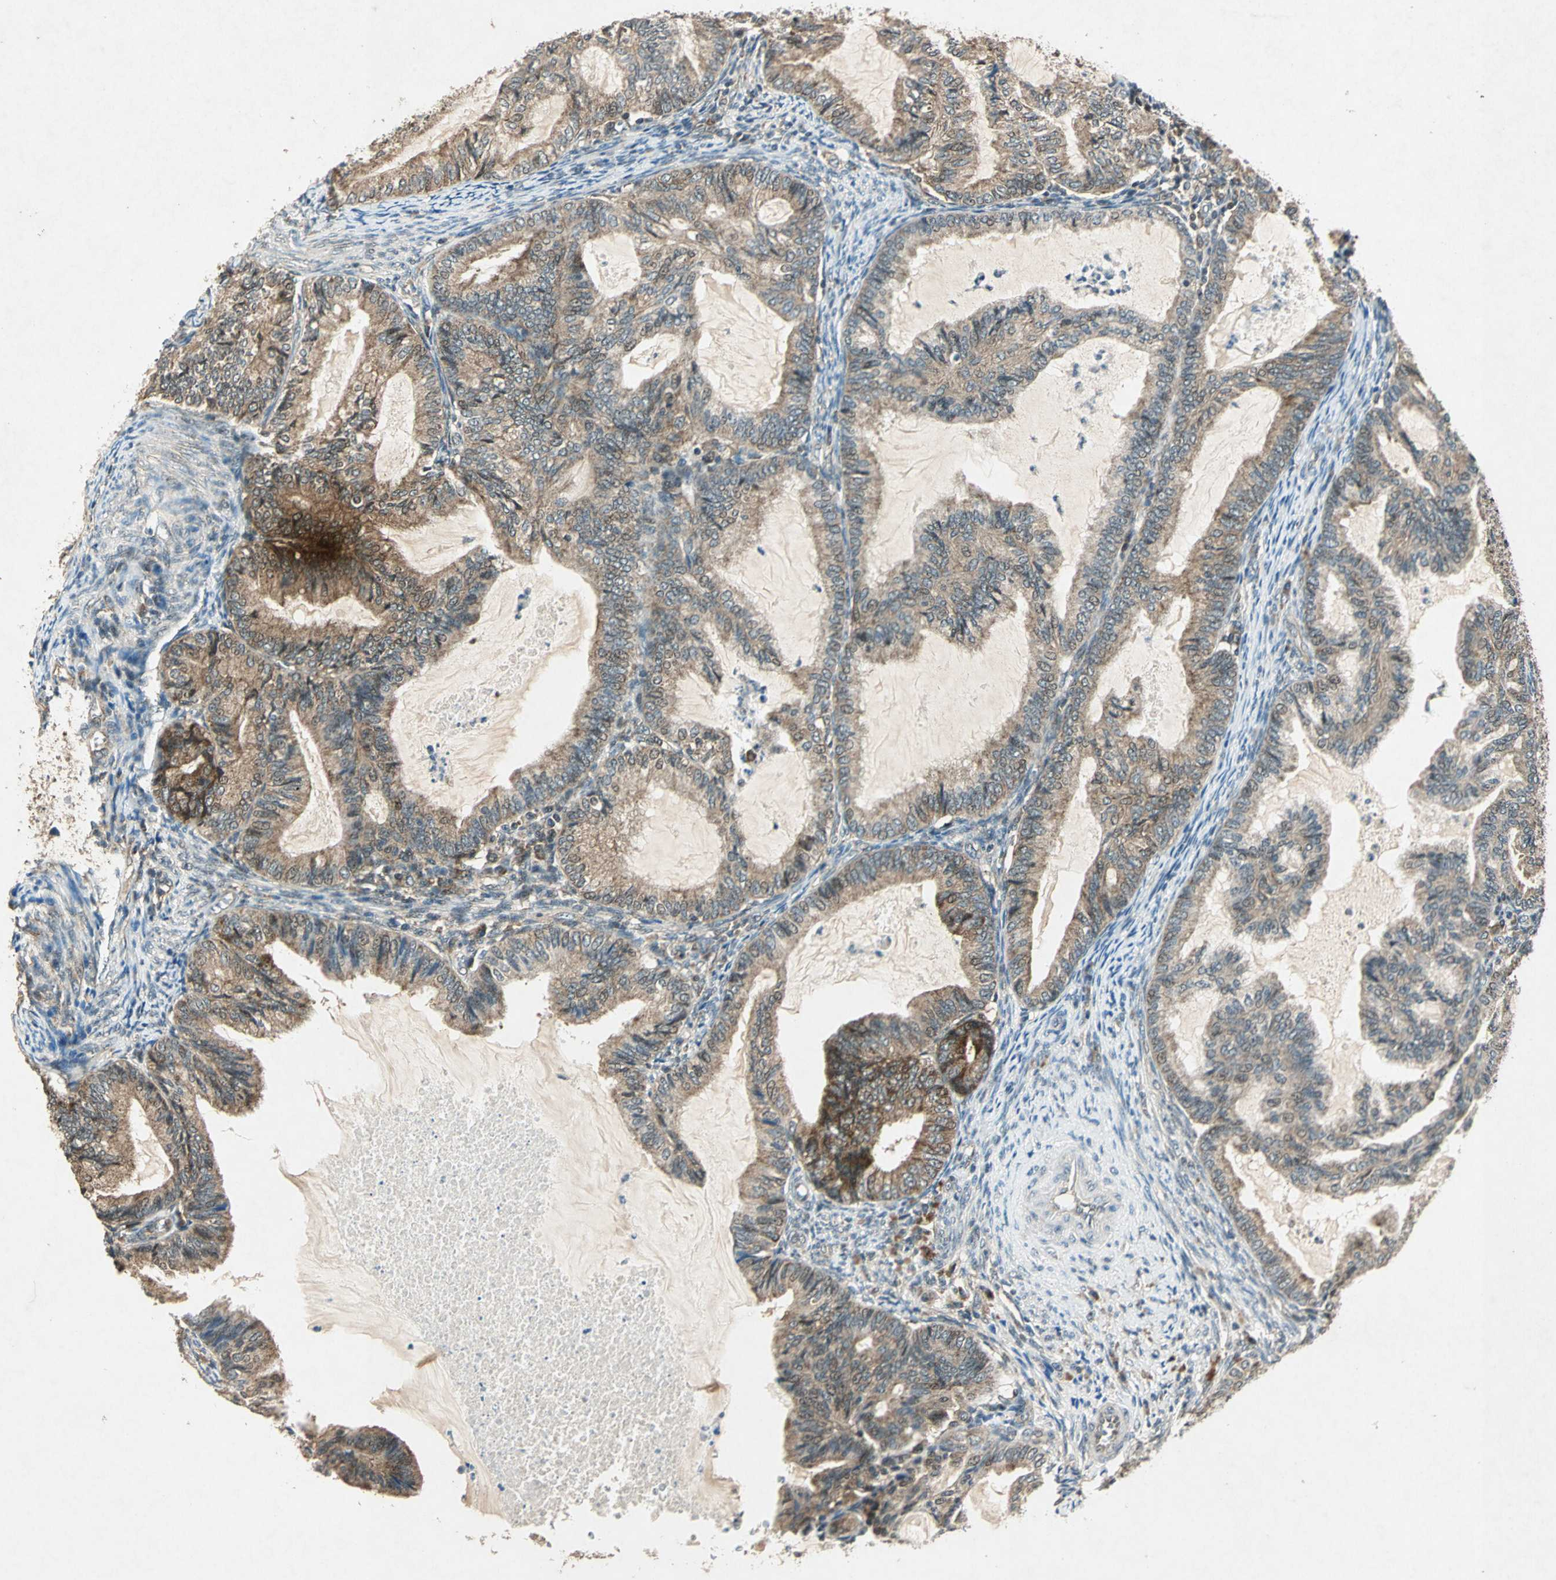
{"staining": {"intensity": "moderate", "quantity": ">75%", "location": "cytoplasmic/membranous"}, "tissue": "cervical cancer", "cell_type": "Tumor cells", "image_type": "cancer", "snomed": [{"axis": "morphology", "description": "Normal tissue, NOS"}, {"axis": "morphology", "description": "Adenocarcinoma, NOS"}, {"axis": "topography", "description": "Cervix"}, {"axis": "topography", "description": "Endometrium"}], "caption": "A brown stain highlights moderate cytoplasmic/membranous staining of a protein in human cervical cancer (adenocarcinoma) tumor cells. The protein is shown in brown color, while the nuclei are stained blue.", "gene": "AHSA1", "patient": {"sex": "female", "age": 86}}